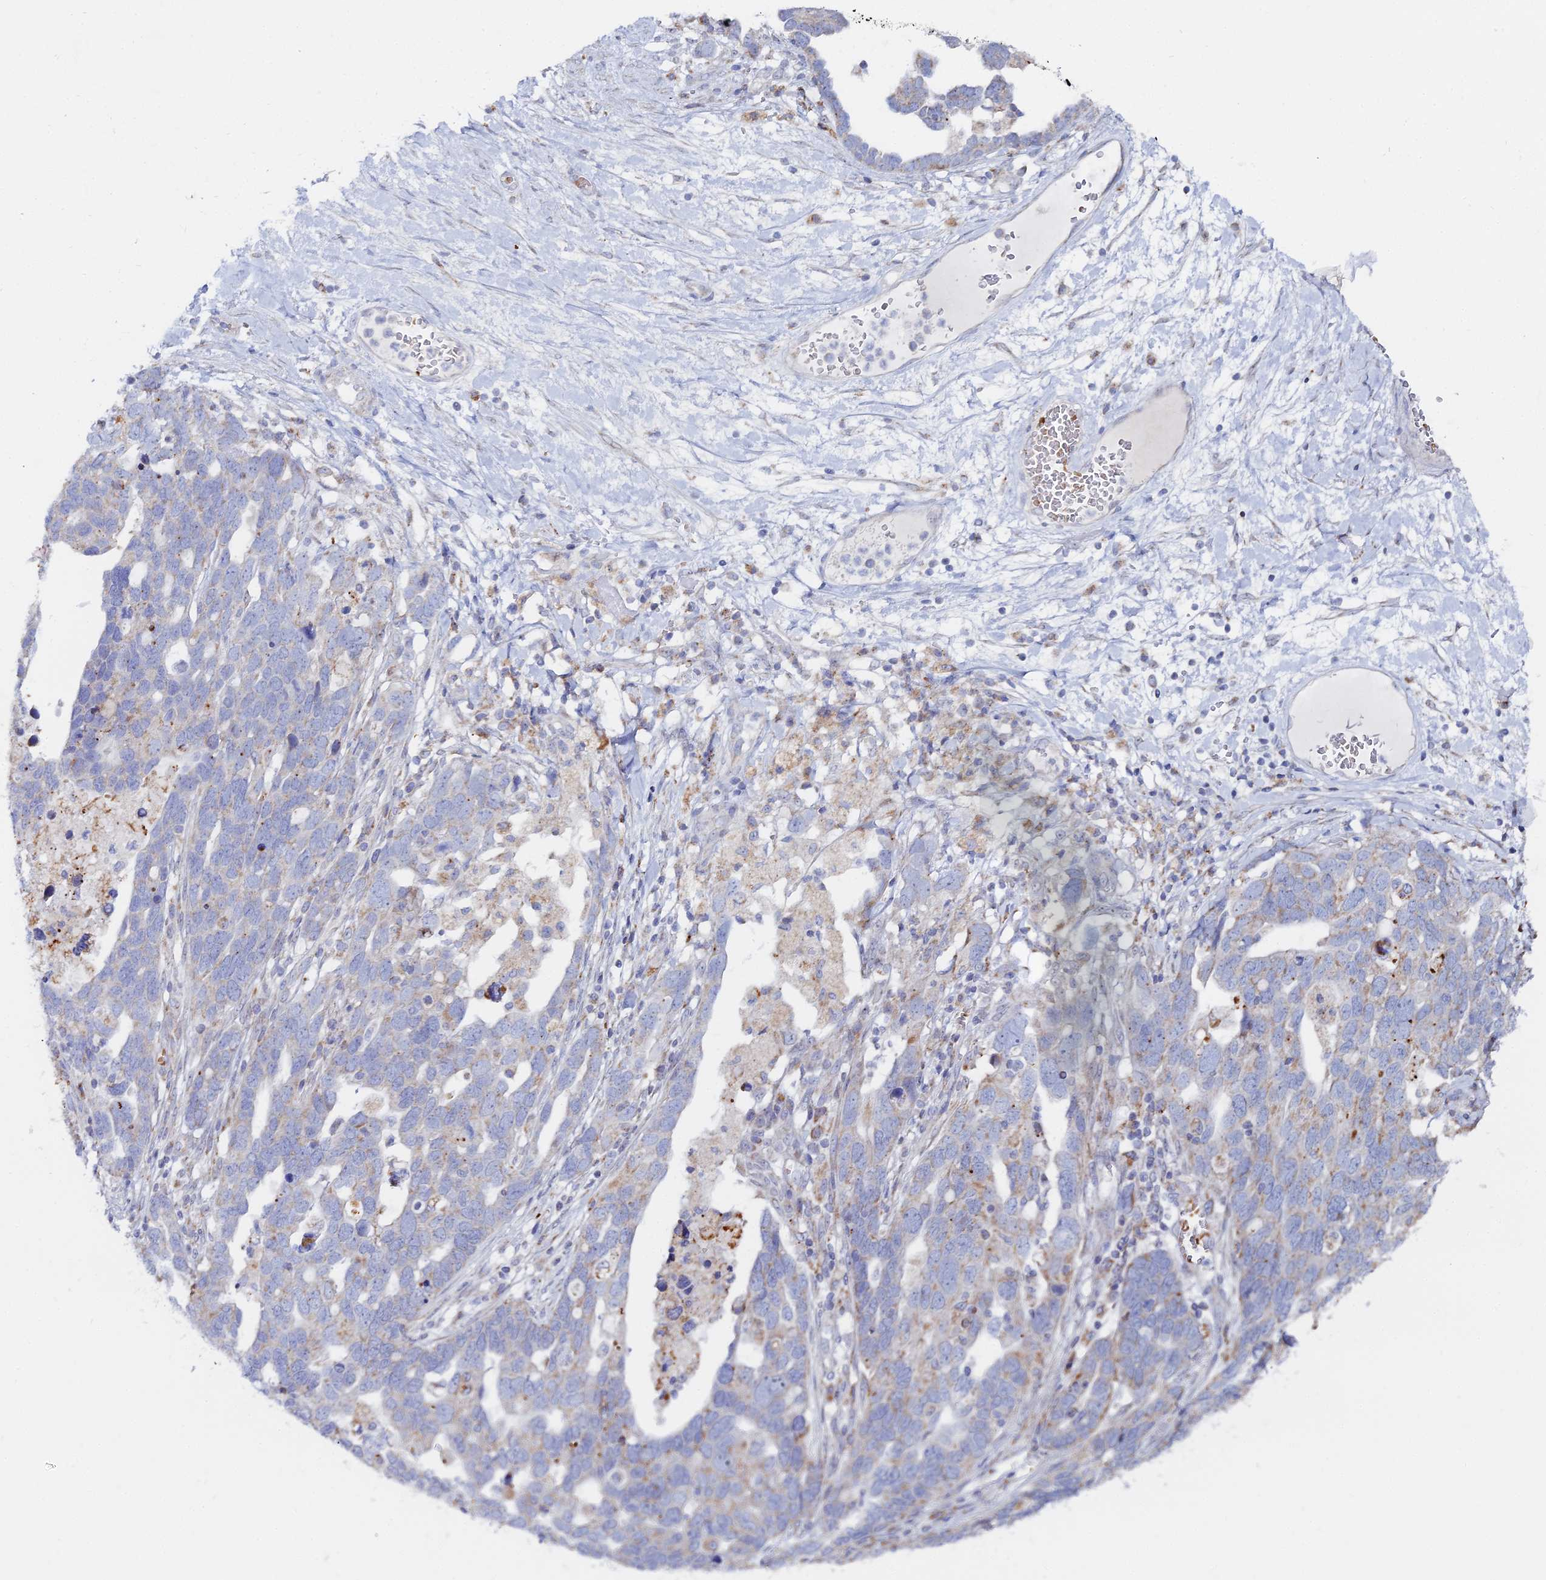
{"staining": {"intensity": "moderate", "quantity": "<25%", "location": "cytoplasmic/membranous"}, "tissue": "ovarian cancer", "cell_type": "Tumor cells", "image_type": "cancer", "snomed": [{"axis": "morphology", "description": "Cystadenocarcinoma, serous, NOS"}, {"axis": "topography", "description": "Ovary"}], "caption": "Protein staining of ovarian cancer tissue shows moderate cytoplasmic/membranous staining in about <25% of tumor cells.", "gene": "MPC1", "patient": {"sex": "female", "age": 54}}